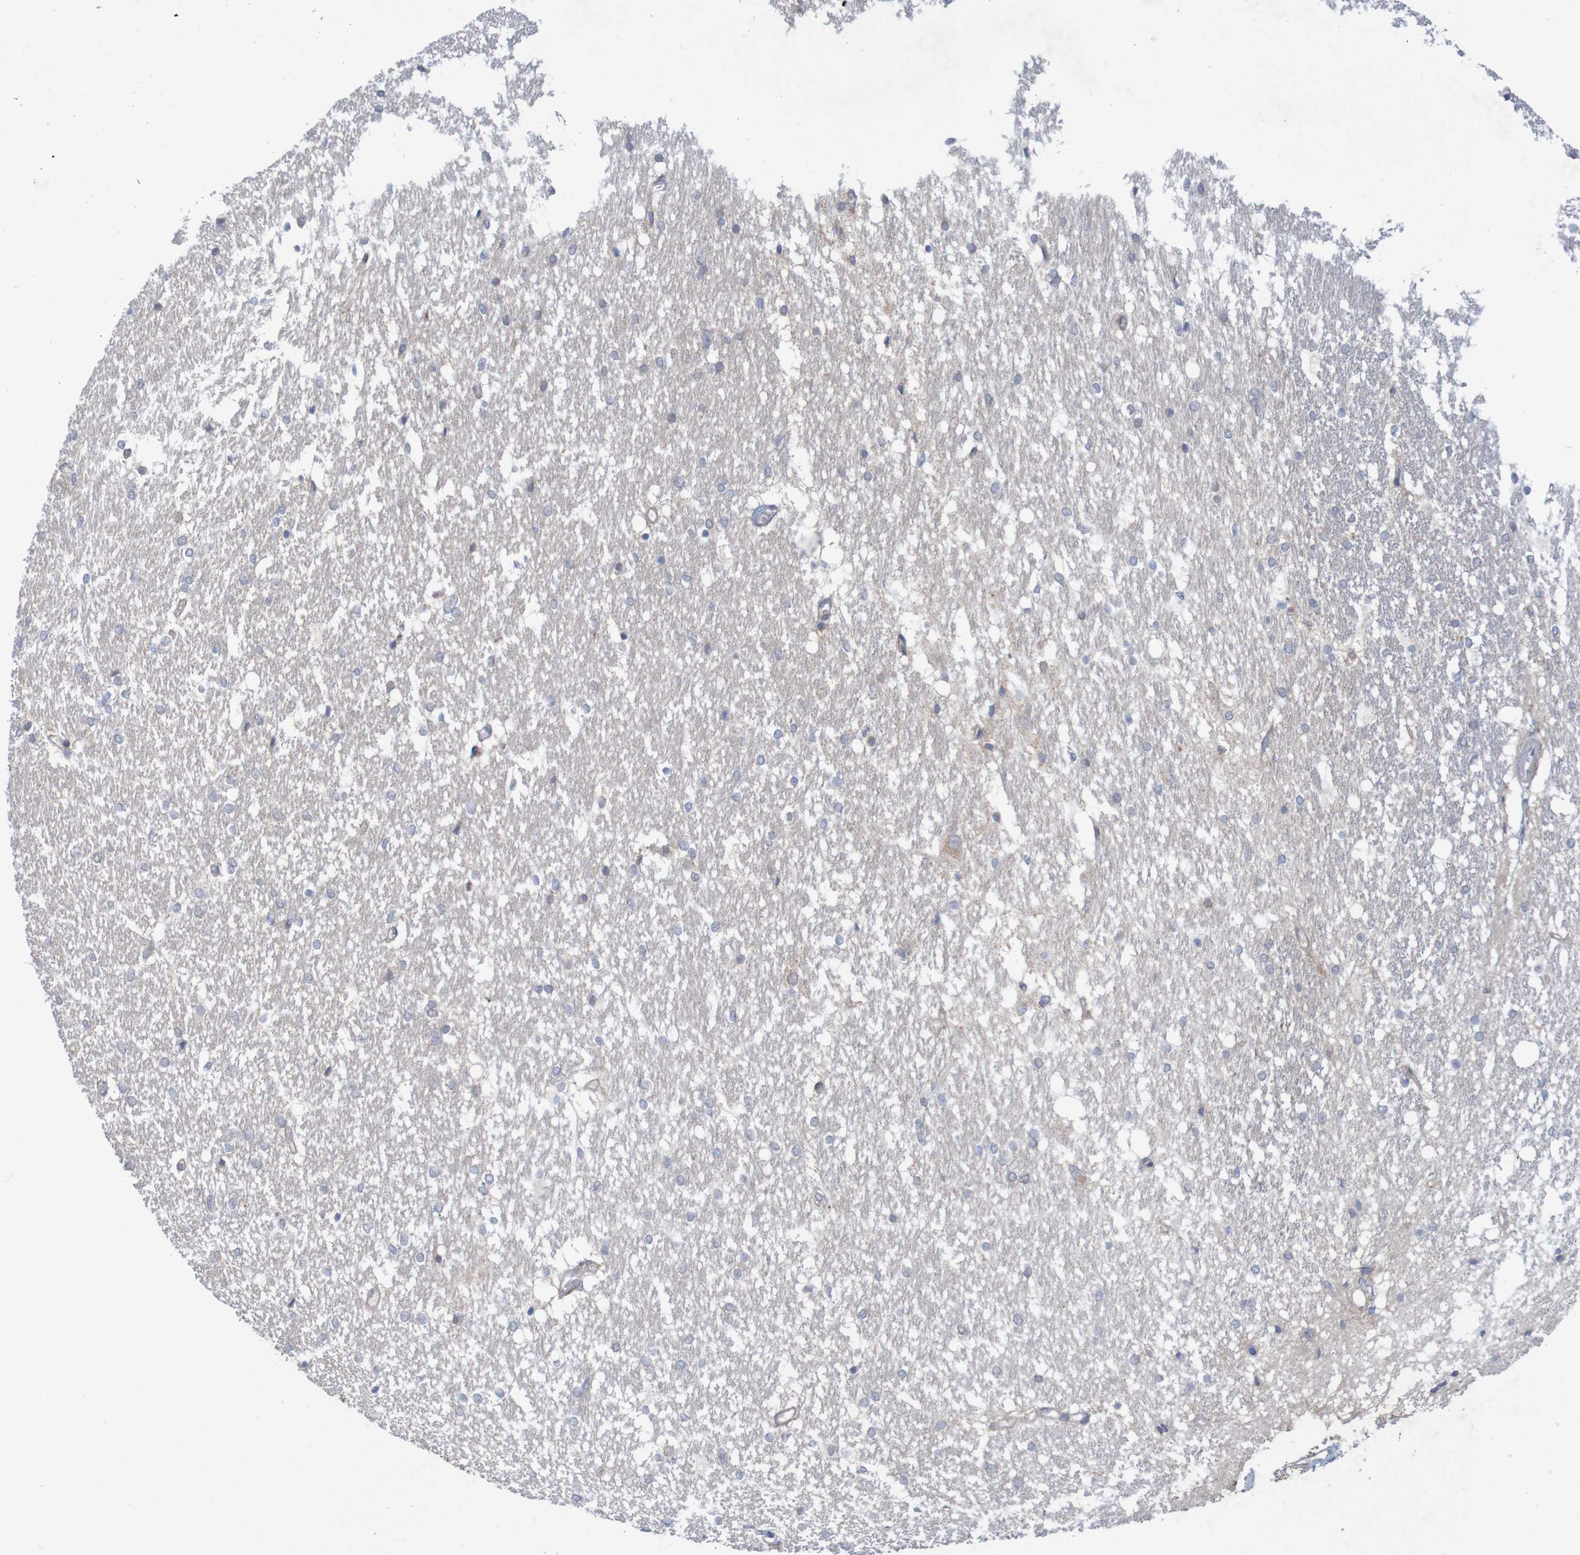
{"staining": {"intensity": "negative", "quantity": "none", "location": "none"}, "tissue": "hippocampus", "cell_type": "Glial cells", "image_type": "normal", "snomed": [{"axis": "morphology", "description": "Normal tissue, NOS"}, {"axis": "topography", "description": "Hippocampus"}], "caption": "Image shows no significant protein positivity in glial cells of normal hippocampus.", "gene": "NAV2", "patient": {"sex": "female", "age": 19}}